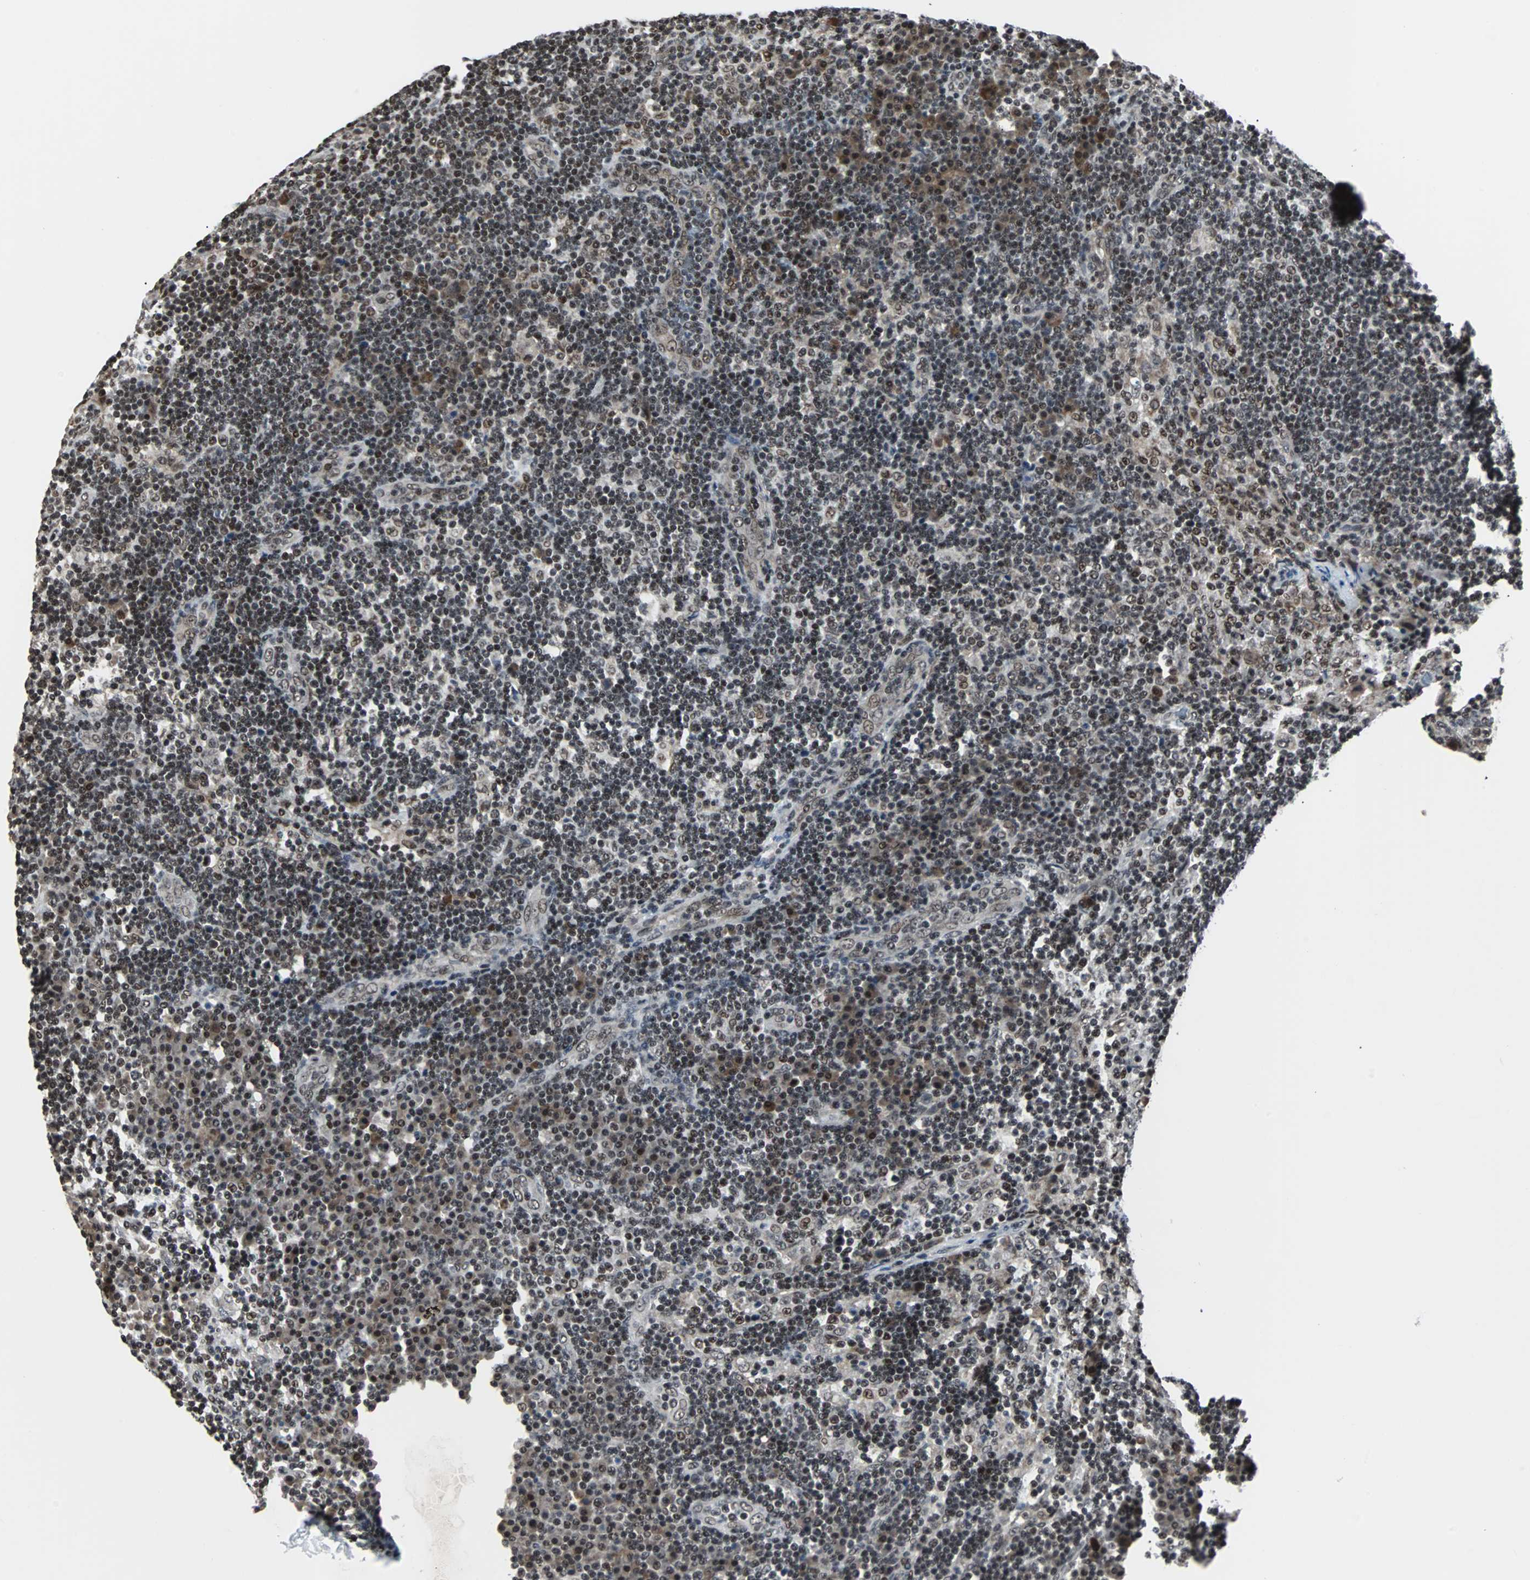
{"staining": {"intensity": "strong", "quantity": ">75%", "location": "nuclear"}, "tissue": "lymph node", "cell_type": "Germinal center cells", "image_type": "normal", "snomed": [{"axis": "morphology", "description": "Normal tissue, NOS"}, {"axis": "morphology", "description": "Squamous cell carcinoma, metastatic, NOS"}, {"axis": "topography", "description": "Lymph node"}], "caption": "Immunohistochemistry (IHC) histopathology image of unremarkable lymph node stained for a protein (brown), which displays high levels of strong nuclear staining in about >75% of germinal center cells.", "gene": "TERF2IP", "patient": {"sex": "female", "age": 53}}